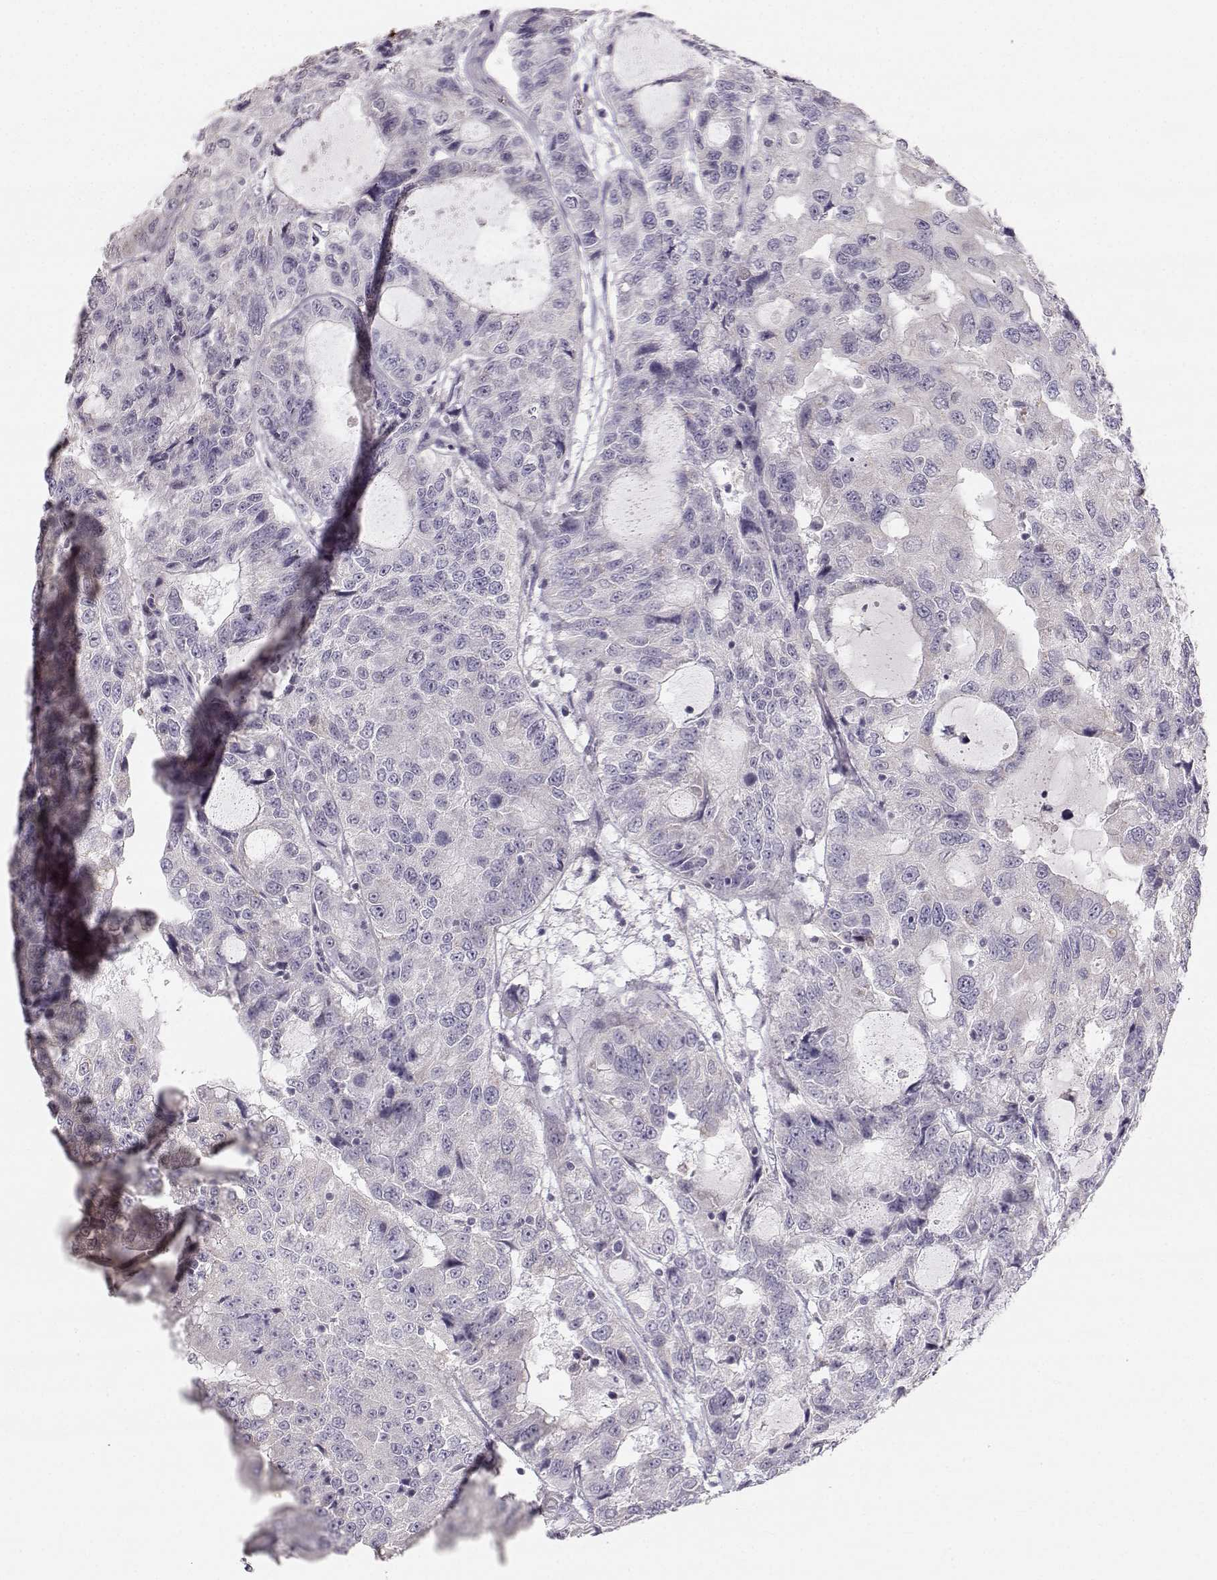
{"staining": {"intensity": "negative", "quantity": "none", "location": "none"}, "tissue": "urothelial cancer", "cell_type": "Tumor cells", "image_type": "cancer", "snomed": [{"axis": "morphology", "description": "Urothelial carcinoma, NOS"}, {"axis": "morphology", "description": "Urothelial carcinoma, High grade"}, {"axis": "topography", "description": "Urinary bladder"}], "caption": "IHC photomicrograph of human high-grade urothelial carcinoma stained for a protein (brown), which displays no staining in tumor cells.", "gene": "RUNDC3A", "patient": {"sex": "female", "age": 73}}